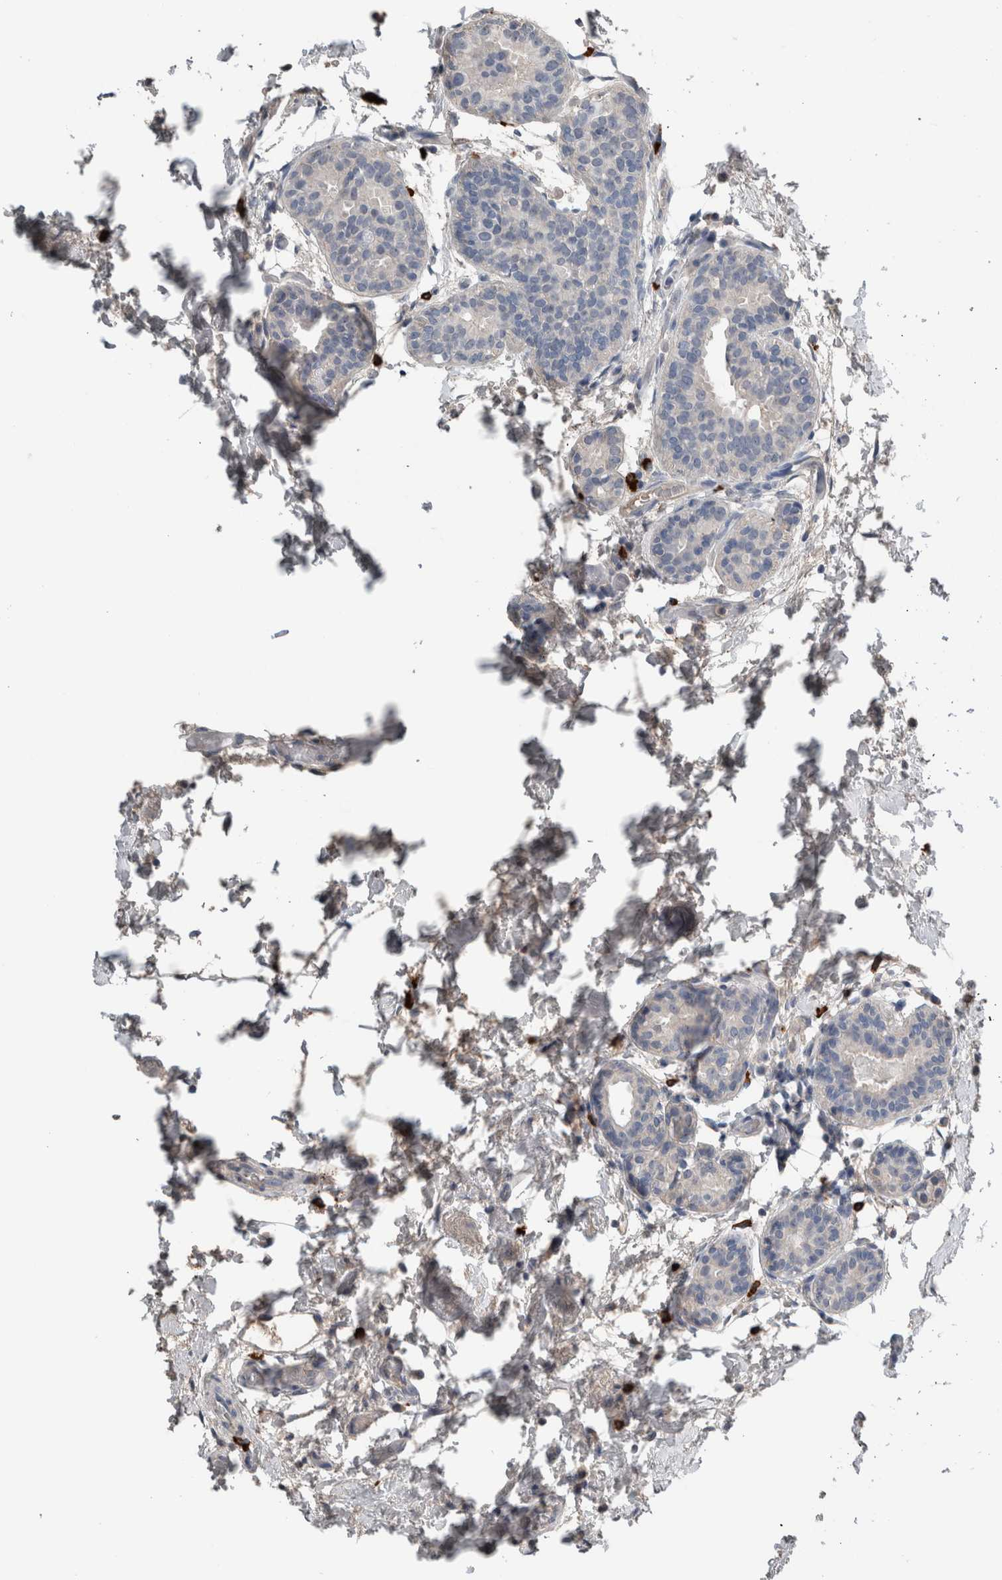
{"staining": {"intensity": "negative", "quantity": "none", "location": "none"}, "tissue": "breast cancer", "cell_type": "Tumor cells", "image_type": "cancer", "snomed": [{"axis": "morphology", "description": "Duct carcinoma"}, {"axis": "topography", "description": "Breast"}], "caption": "This is an IHC image of breast cancer (infiltrating ductal carcinoma). There is no staining in tumor cells.", "gene": "CRNN", "patient": {"sex": "female", "age": 62}}